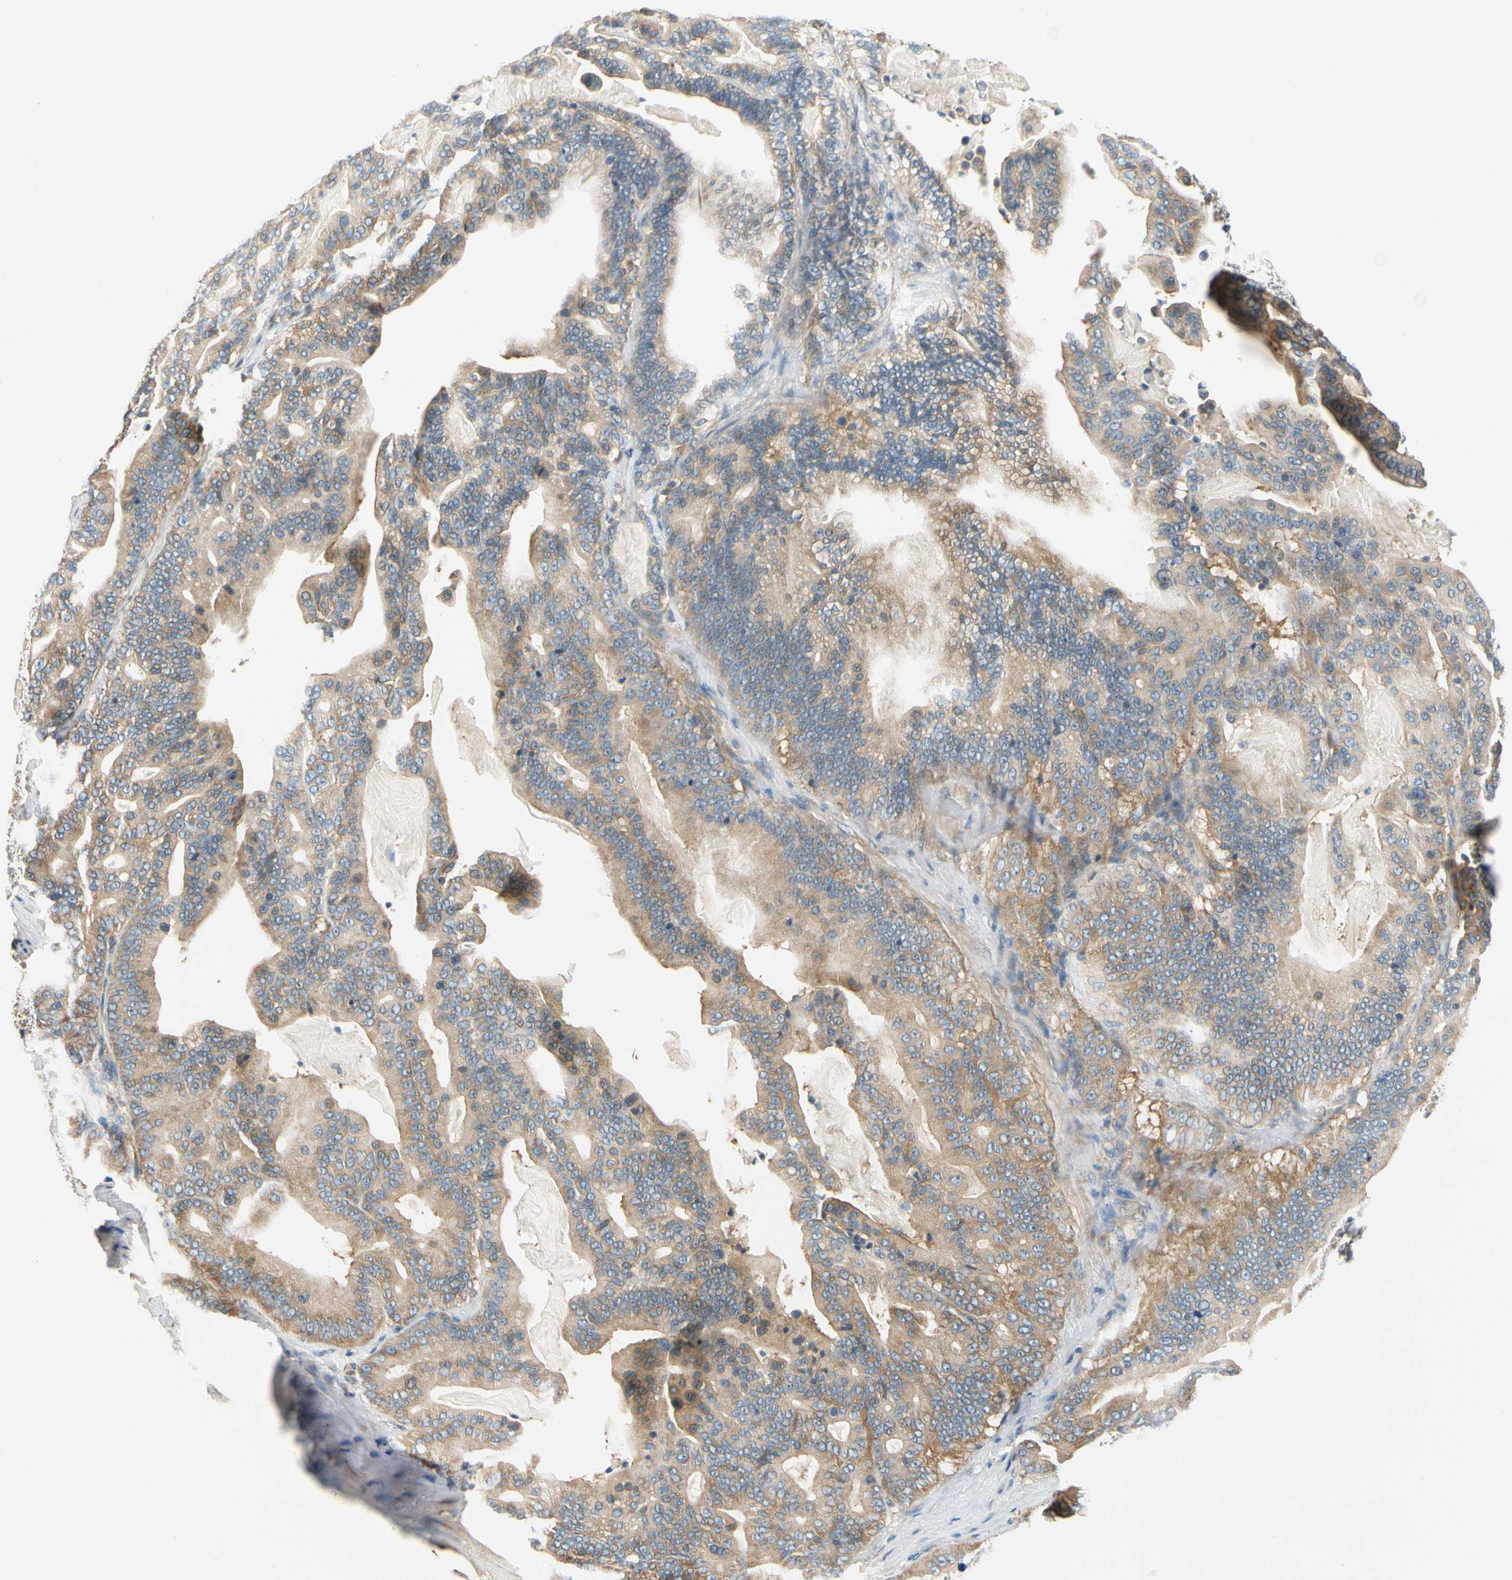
{"staining": {"intensity": "weak", "quantity": ">75%", "location": "cytoplasmic/membranous"}, "tissue": "pancreatic cancer", "cell_type": "Tumor cells", "image_type": "cancer", "snomed": [{"axis": "morphology", "description": "Adenocarcinoma, NOS"}, {"axis": "topography", "description": "Pancreas"}], "caption": "Pancreatic cancer stained for a protein displays weak cytoplasmic/membranous positivity in tumor cells.", "gene": "LRRC47", "patient": {"sex": "male", "age": 63}}